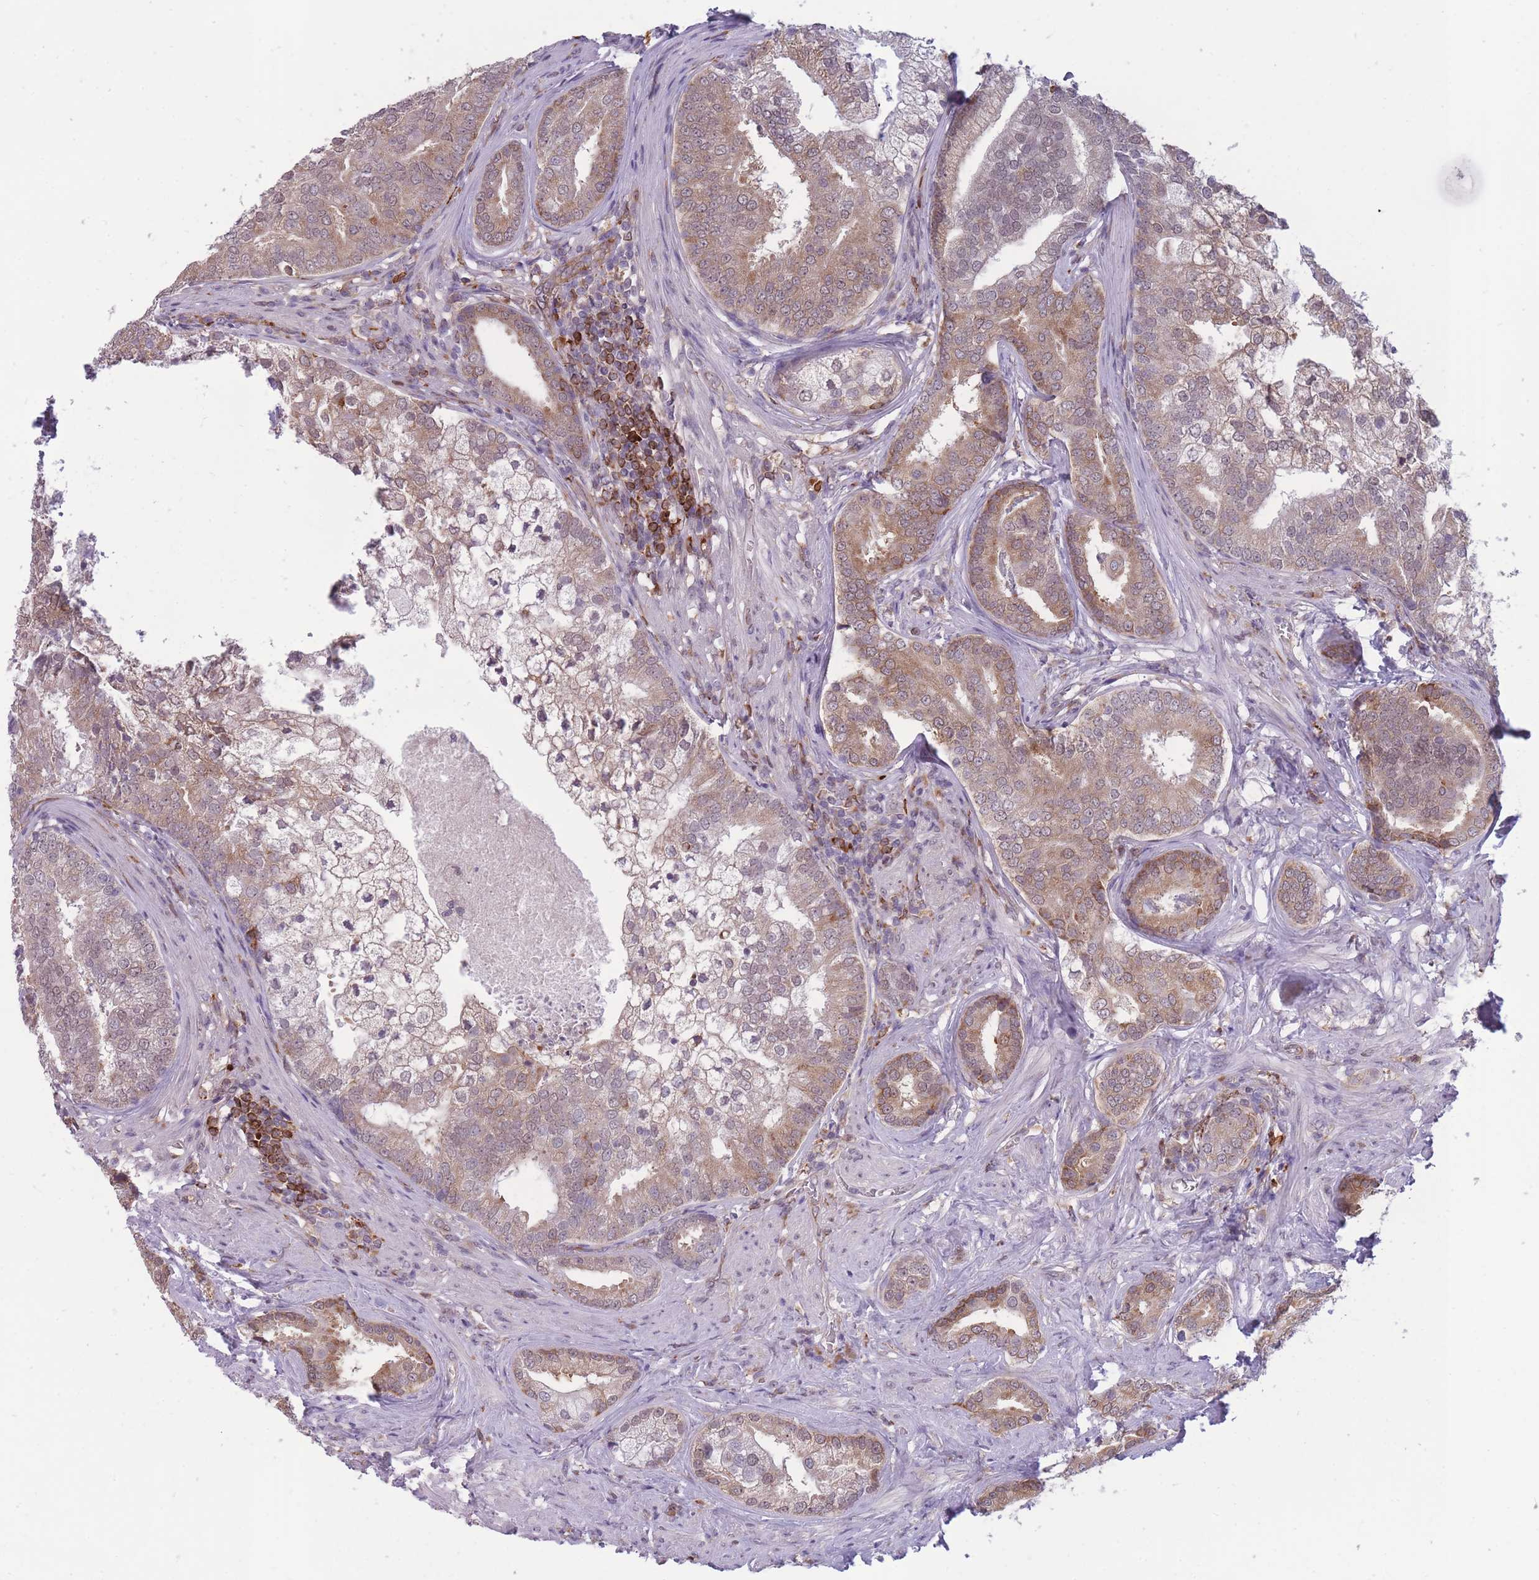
{"staining": {"intensity": "moderate", "quantity": ">75%", "location": "cytoplasmic/membranous"}, "tissue": "prostate cancer", "cell_type": "Tumor cells", "image_type": "cancer", "snomed": [{"axis": "morphology", "description": "Adenocarcinoma, High grade"}, {"axis": "topography", "description": "Prostate"}], "caption": "A photomicrograph of human high-grade adenocarcinoma (prostate) stained for a protein shows moderate cytoplasmic/membranous brown staining in tumor cells. (DAB (3,3'-diaminobenzidine) = brown stain, brightfield microscopy at high magnification).", "gene": "TMEM121", "patient": {"sex": "male", "age": 55}}